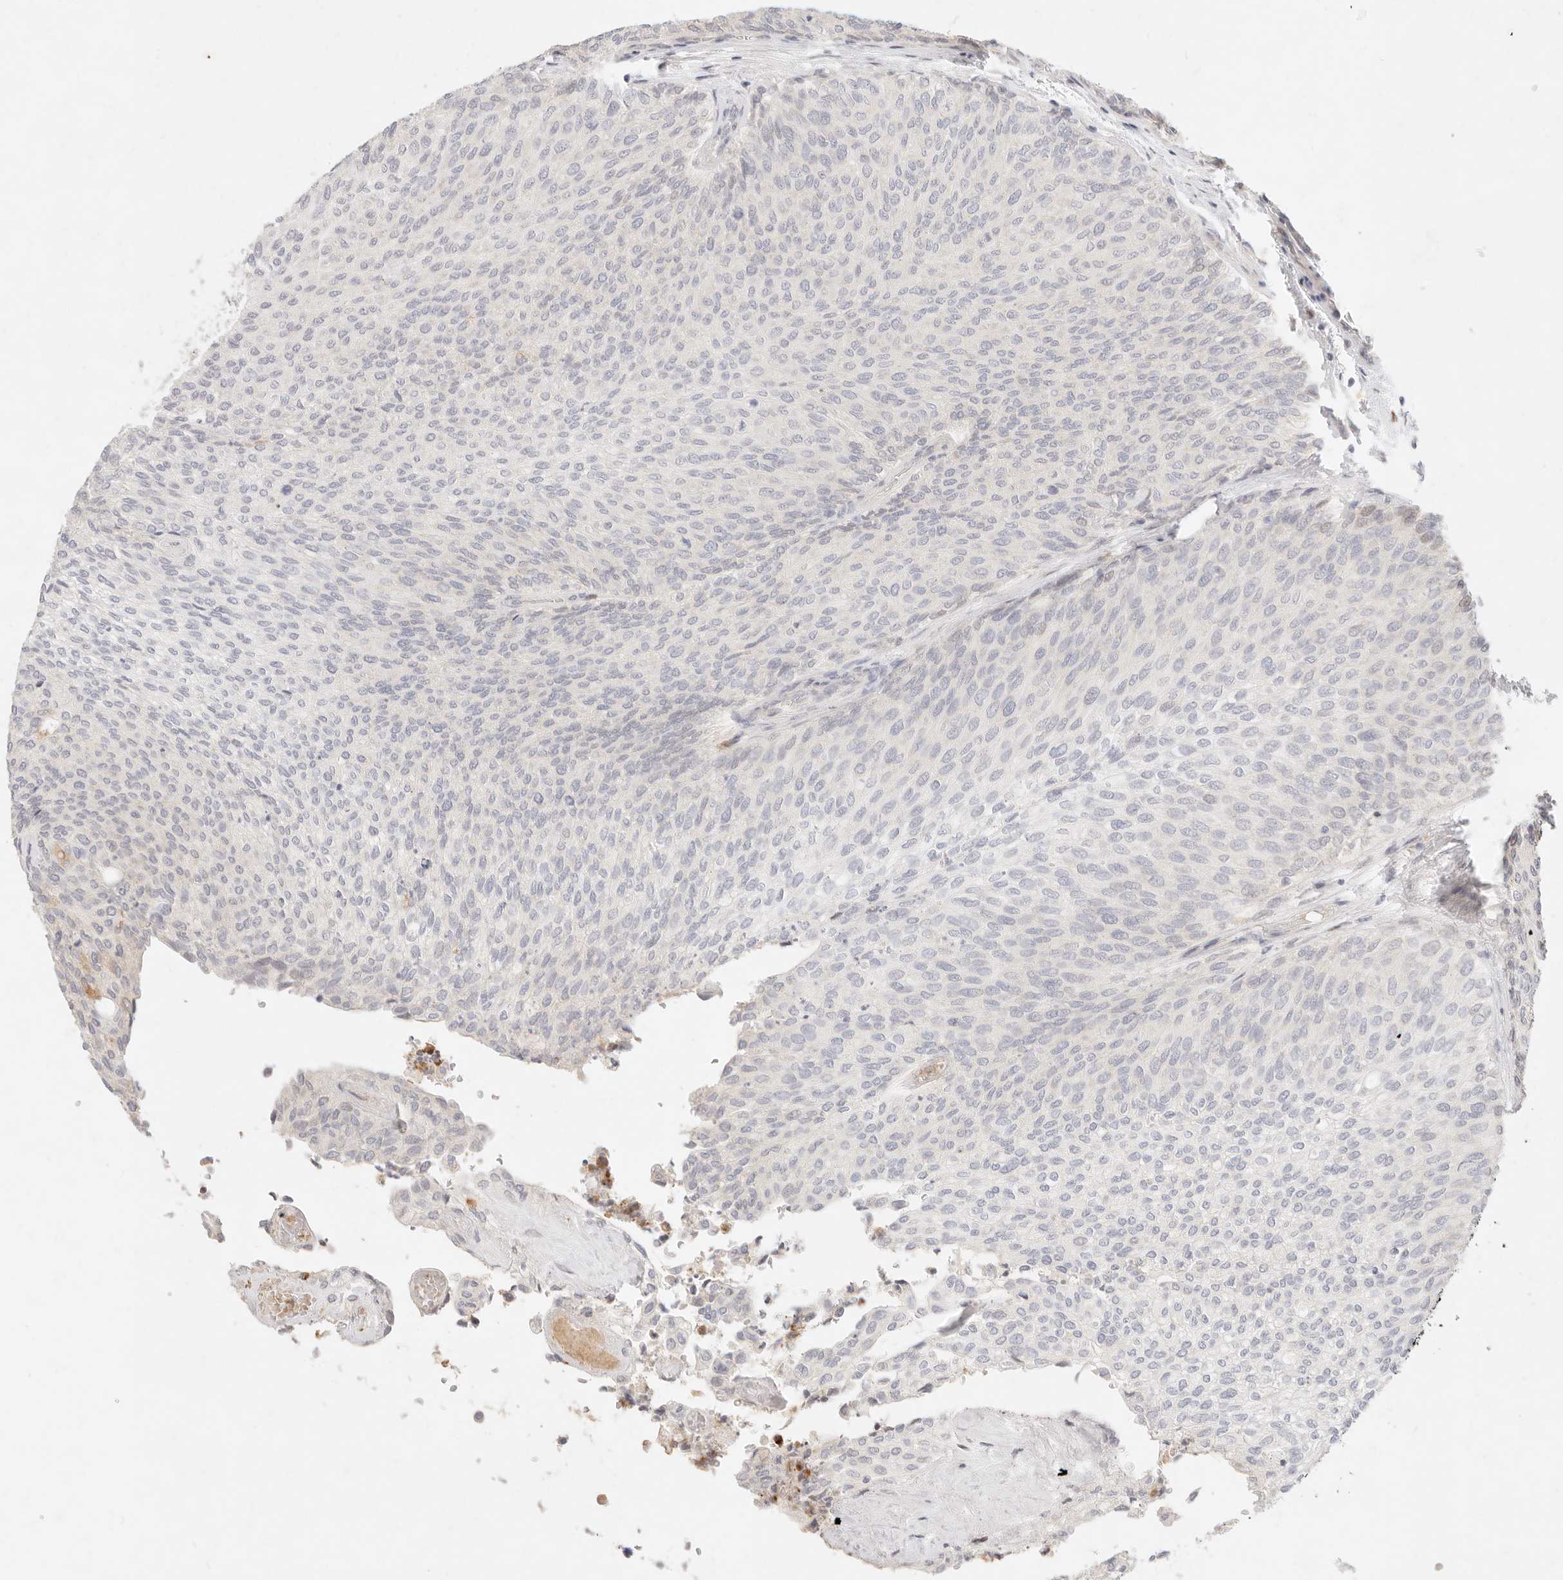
{"staining": {"intensity": "negative", "quantity": "none", "location": "none"}, "tissue": "urothelial cancer", "cell_type": "Tumor cells", "image_type": "cancer", "snomed": [{"axis": "morphology", "description": "Urothelial carcinoma, Low grade"}, {"axis": "topography", "description": "Urinary bladder"}], "caption": "This is an immunohistochemistry (IHC) histopathology image of human urothelial cancer. There is no expression in tumor cells.", "gene": "ASCL3", "patient": {"sex": "female", "age": 79}}